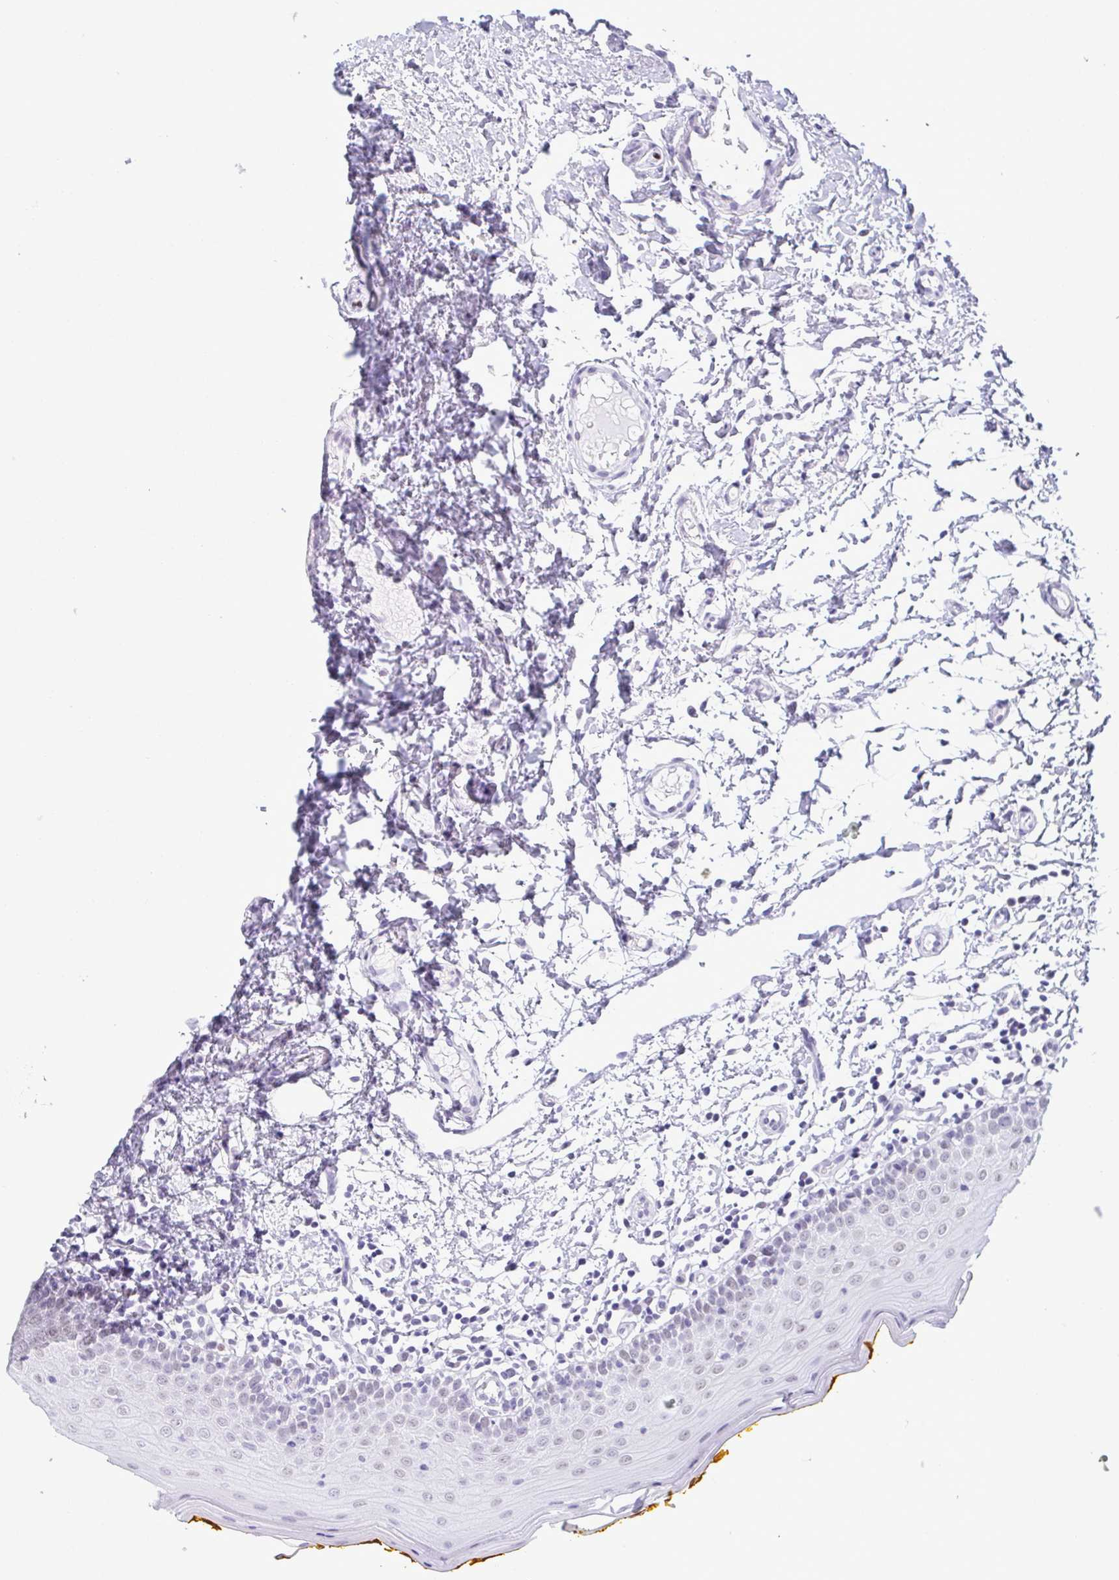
{"staining": {"intensity": "weak", "quantity": "<25%", "location": "nuclear"}, "tissue": "oral mucosa", "cell_type": "Squamous epithelial cells", "image_type": "normal", "snomed": [{"axis": "morphology", "description": "Normal tissue, NOS"}, {"axis": "topography", "description": "Oral tissue"}, {"axis": "topography", "description": "Tounge, NOS"}], "caption": "An IHC histopathology image of normal oral mucosa is shown. There is no staining in squamous epithelial cells of oral mucosa. Brightfield microscopy of IHC stained with DAB (3,3'-diaminobenzidine) (brown) and hematoxylin (blue), captured at high magnification.", "gene": "SUGP2", "patient": {"sex": "female", "age": 58}}